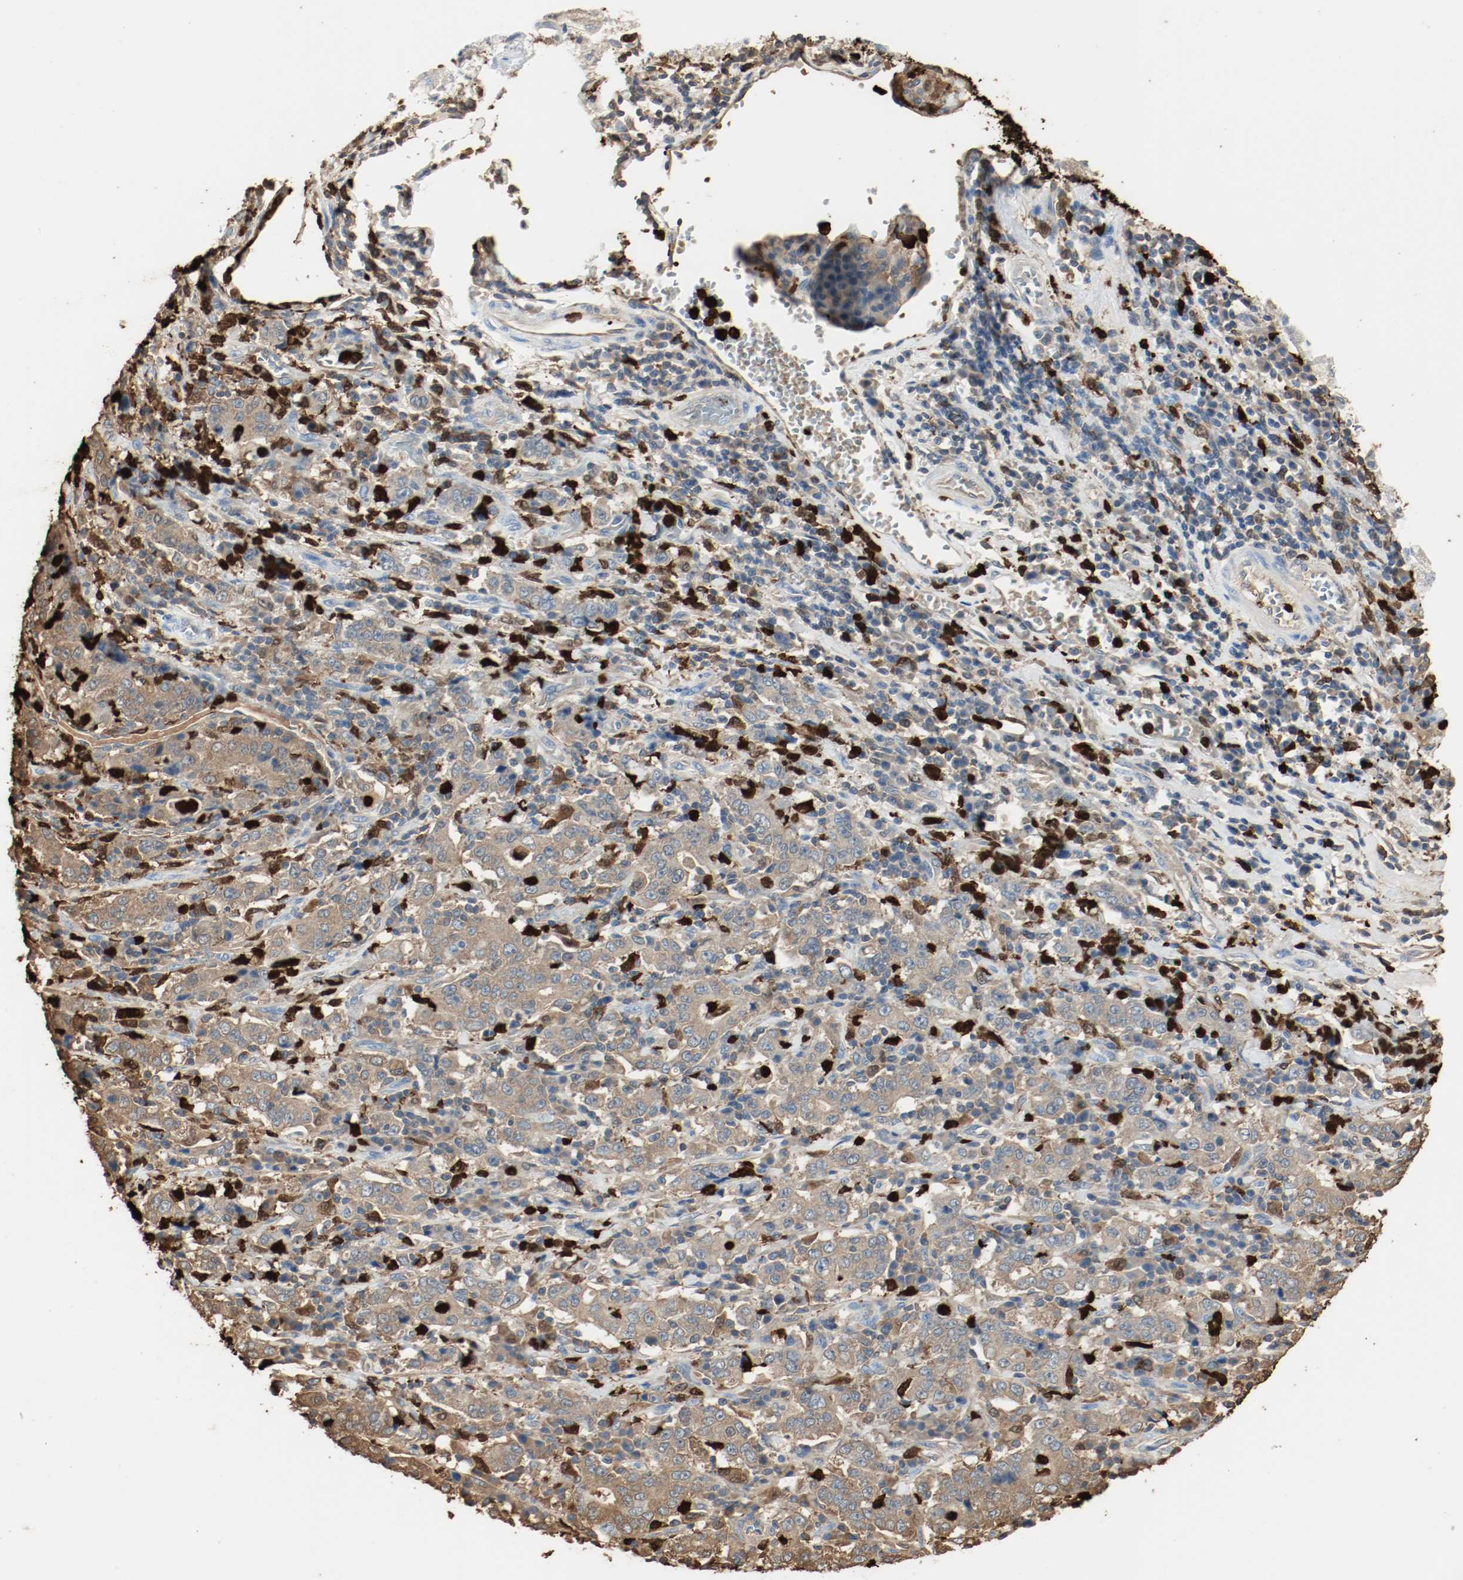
{"staining": {"intensity": "moderate", "quantity": "25%-75%", "location": "cytoplasmic/membranous"}, "tissue": "stomach cancer", "cell_type": "Tumor cells", "image_type": "cancer", "snomed": [{"axis": "morphology", "description": "Normal tissue, NOS"}, {"axis": "morphology", "description": "Adenocarcinoma, NOS"}, {"axis": "topography", "description": "Stomach, upper"}, {"axis": "topography", "description": "Stomach"}], "caption": "This photomicrograph shows stomach adenocarcinoma stained with immunohistochemistry to label a protein in brown. The cytoplasmic/membranous of tumor cells show moderate positivity for the protein. Nuclei are counter-stained blue.", "gene": "S100A9", "patient": {"sex": "male", "age": 59}}